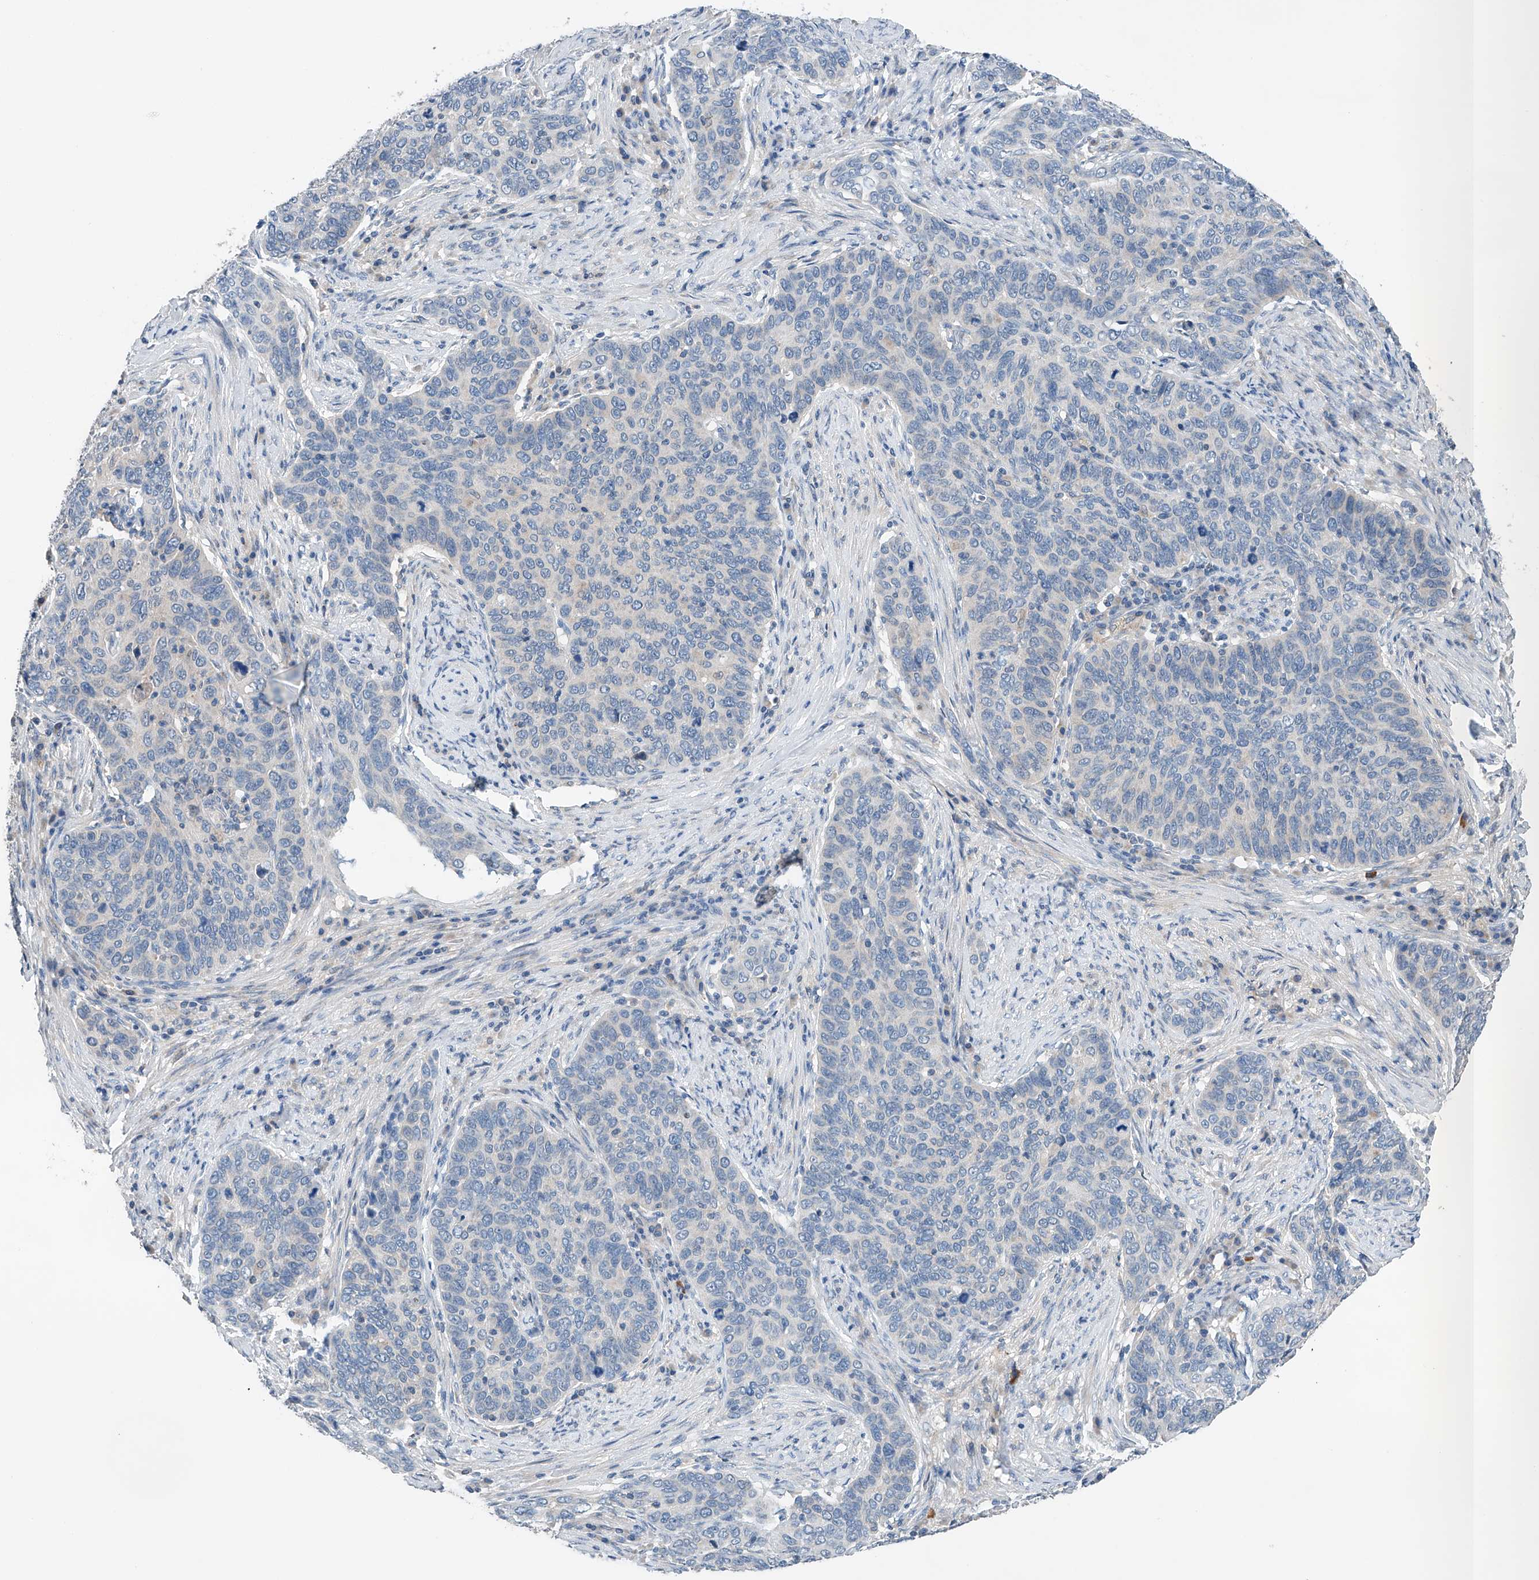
{"staining": {"intensity": "negative", "quantity": "none", "location": "none"}, "tissue": "cervical cancer", "cell_type": "Tumor cells", "image_type": "cancer", "snomed": [{"axis": "morphology", "description": "Squamous cell carcinoma, NOS"}, {"axis": "topography", "description": "Cervix"}], "caption": "Immunohistochemistry (IHC) histopathology image of cervical cancer (squamous cell carcinoma) stained for a protein (brown), which exhibits no positivity in tumor cells.", "gene": "GPC4", "patient": {"sex": "female", "age": 60}}